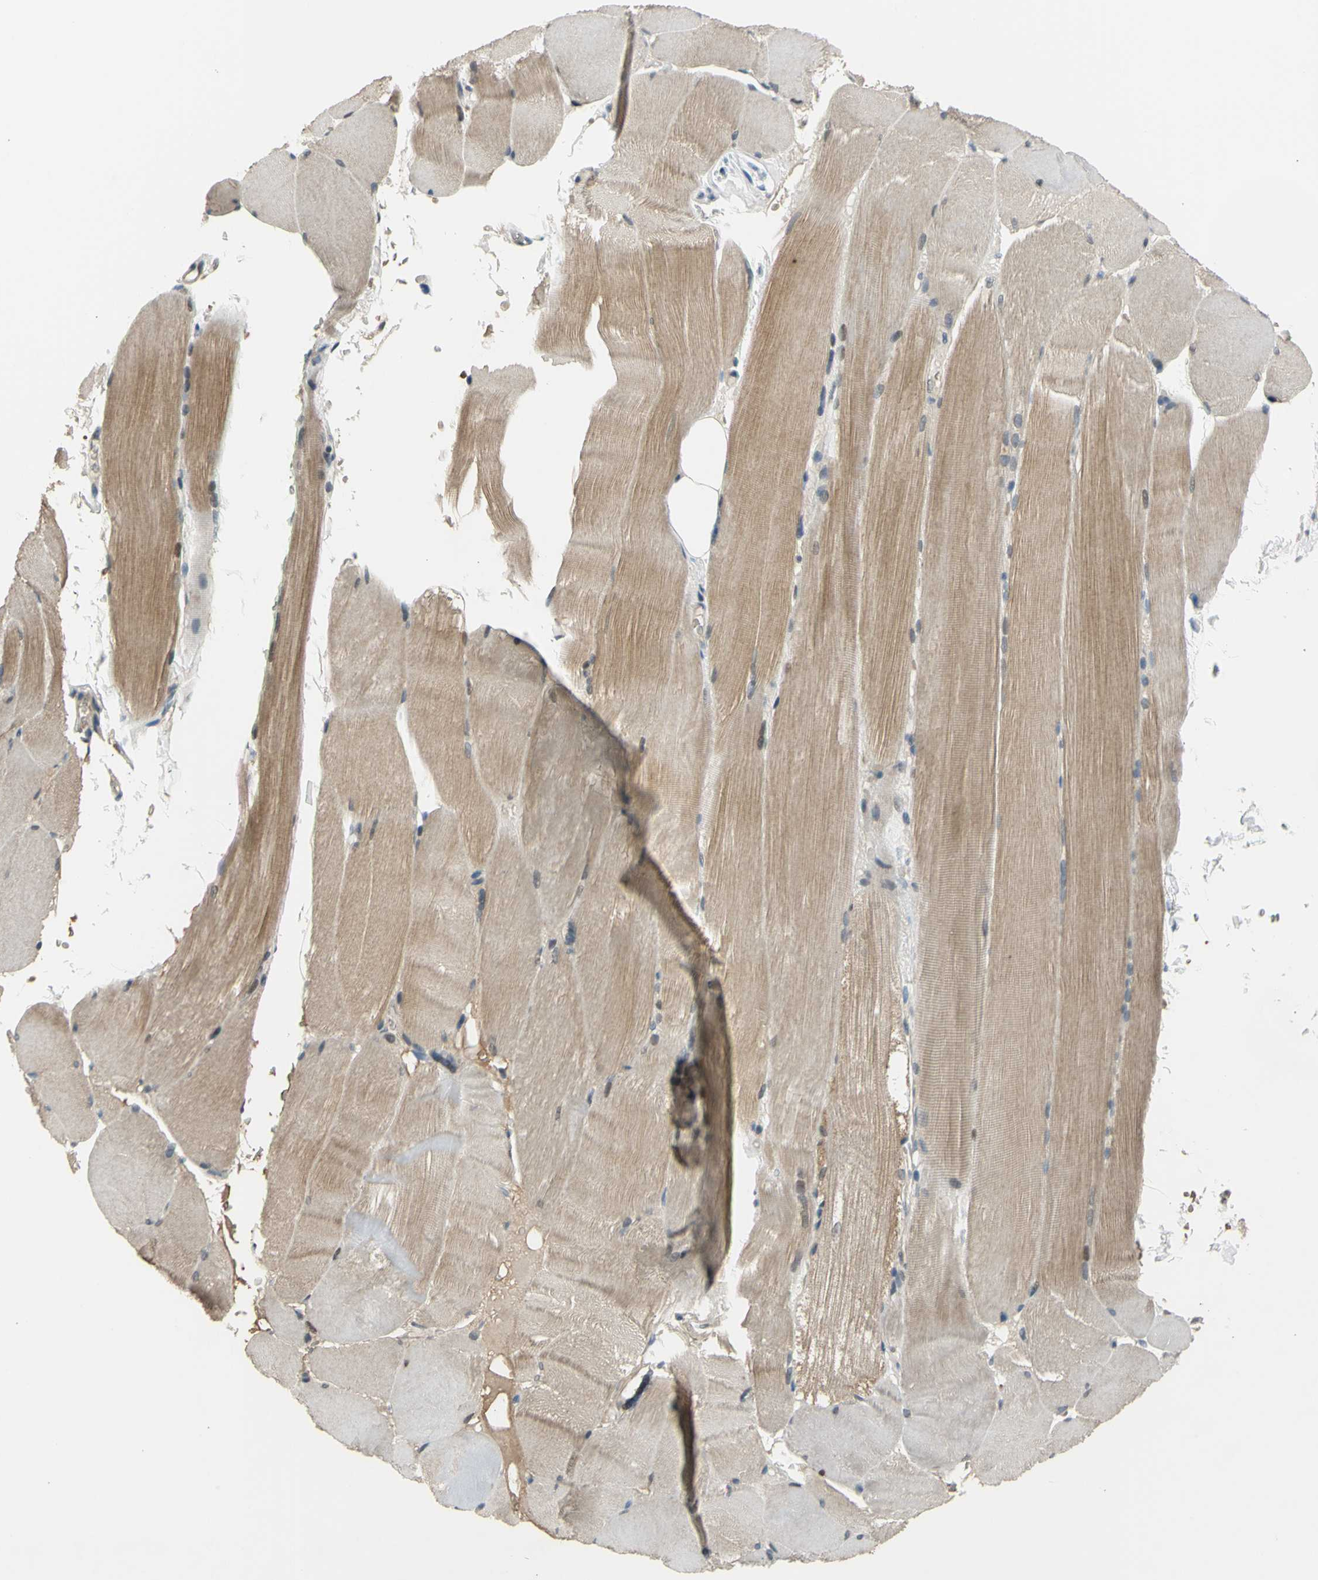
{"staining": {"intensity": "moderate", "quantity": ">75%", "location": "cytoplasmic/membranous"}, "tissue": "skeletal muscle", "cell_type": "Myocytes", "image_type": "normal", "snomed": [{"axis": "morphology", "description": "Normal tissue, NOS"}, {"axis": "topography", "description": "Skin"}, {"axis": "topography", "description": "Skeletal muscle"}], "caption": "Immunohistochemistry photomicrograph of benign skeletal muscle: human skeletal muscle stained using IHC reveals medium levels of moderate protein expression localized specifically in the cytoplasmic/membranous of myocytes, appearing as a cytoplasmic/membranous brown color.", "gene": "ZNF184", "patient": {"sex": "male", "age": 83}}